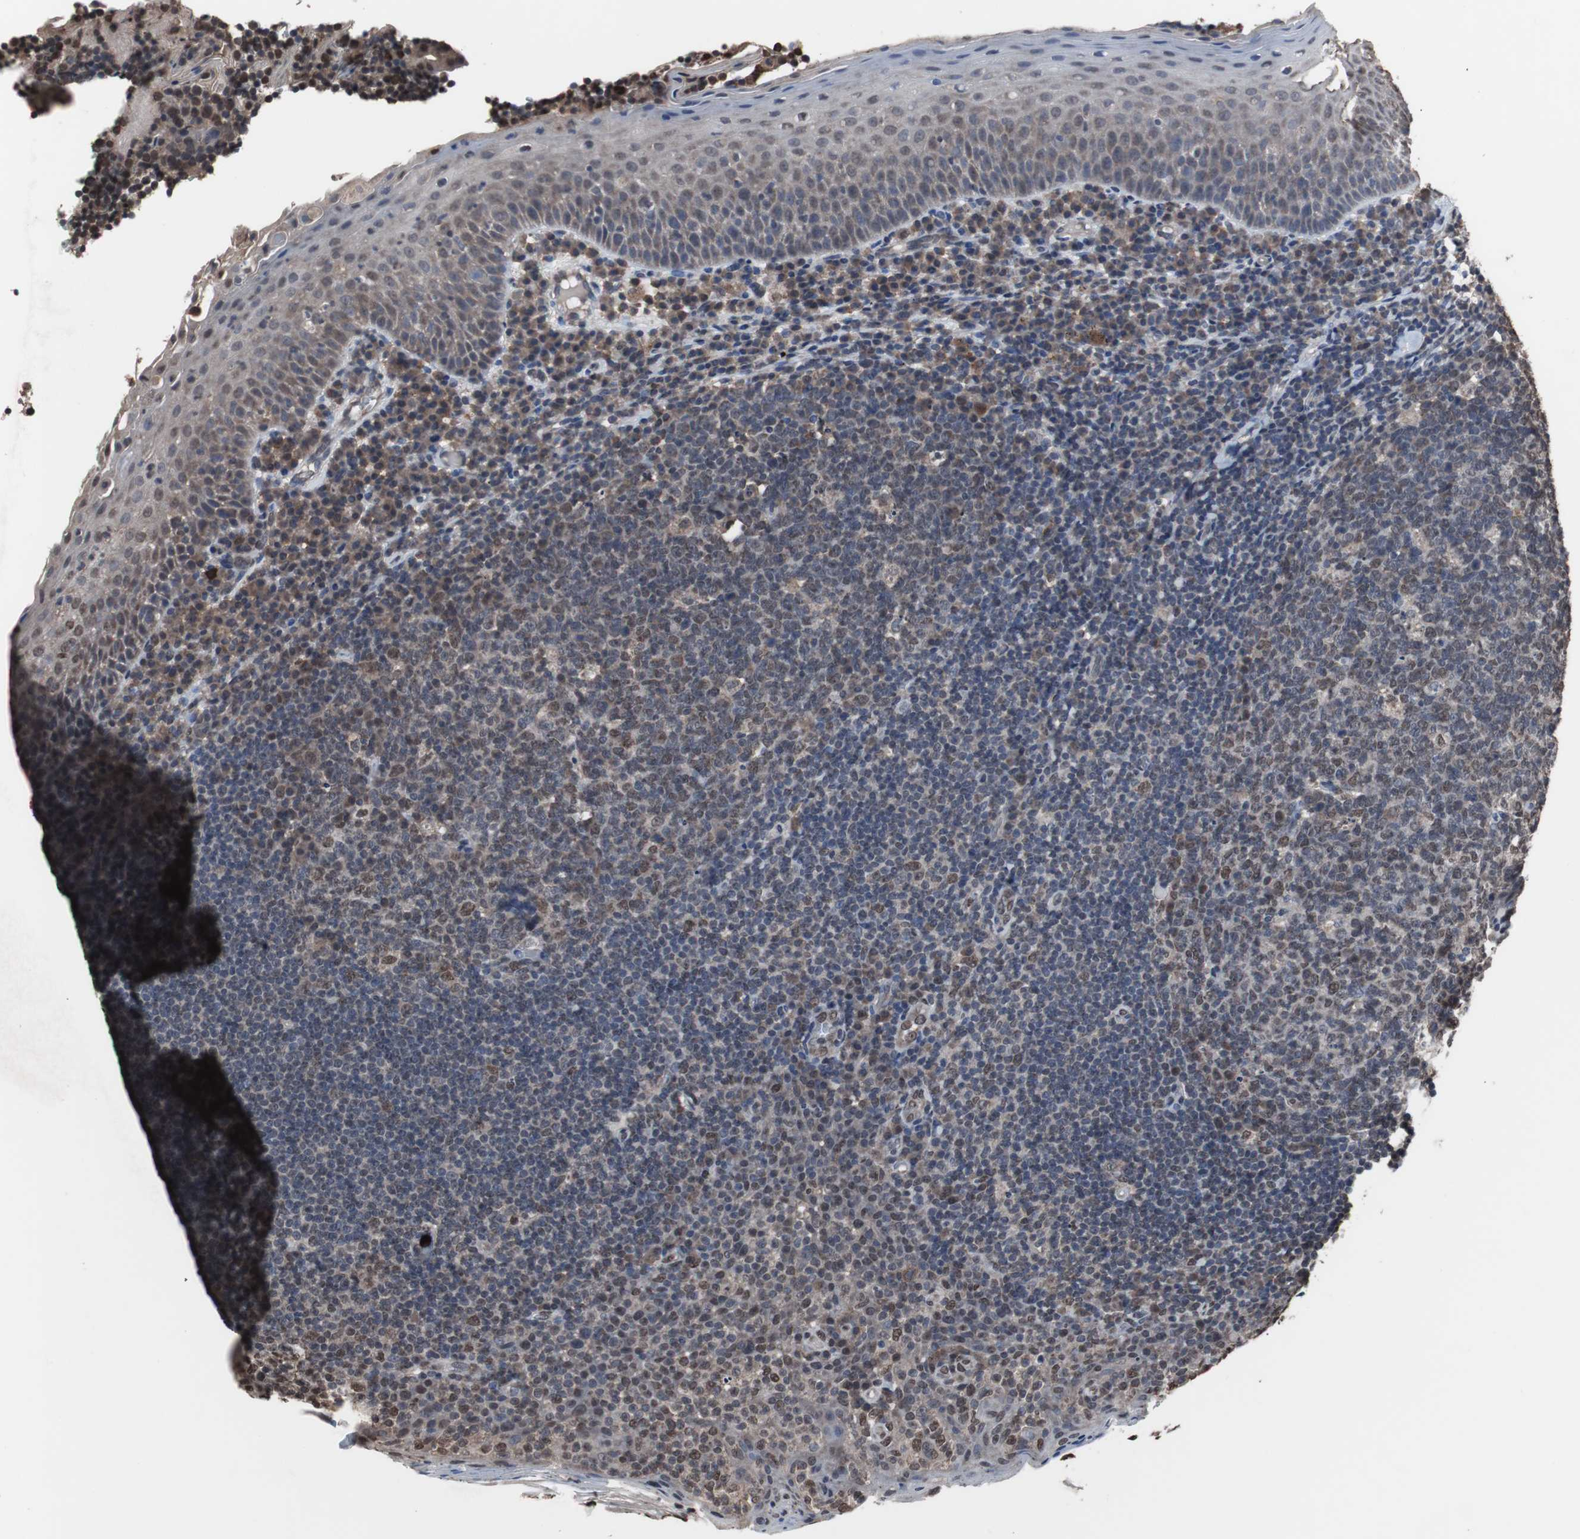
{"staining": {"intensity": "moderate", "quantity": "25%-75%", "location": "nuclear"}, "tissue": "tonsil", "cell_type": "Germinal center cells", "image_type": "normal", "snomed": [{"axis": "morphology", "description": "Normal tissue, NOS"}, {"axis": "topography", "description": "Tonsil"}], "caption": "Tonsil stained for a protein (brown) demonstrates moderate nuclear positive positivity in approximately 25%-75% of germinal center cells.", "gene": "MED27", "patient": {"sex": "male", "age": 17}}